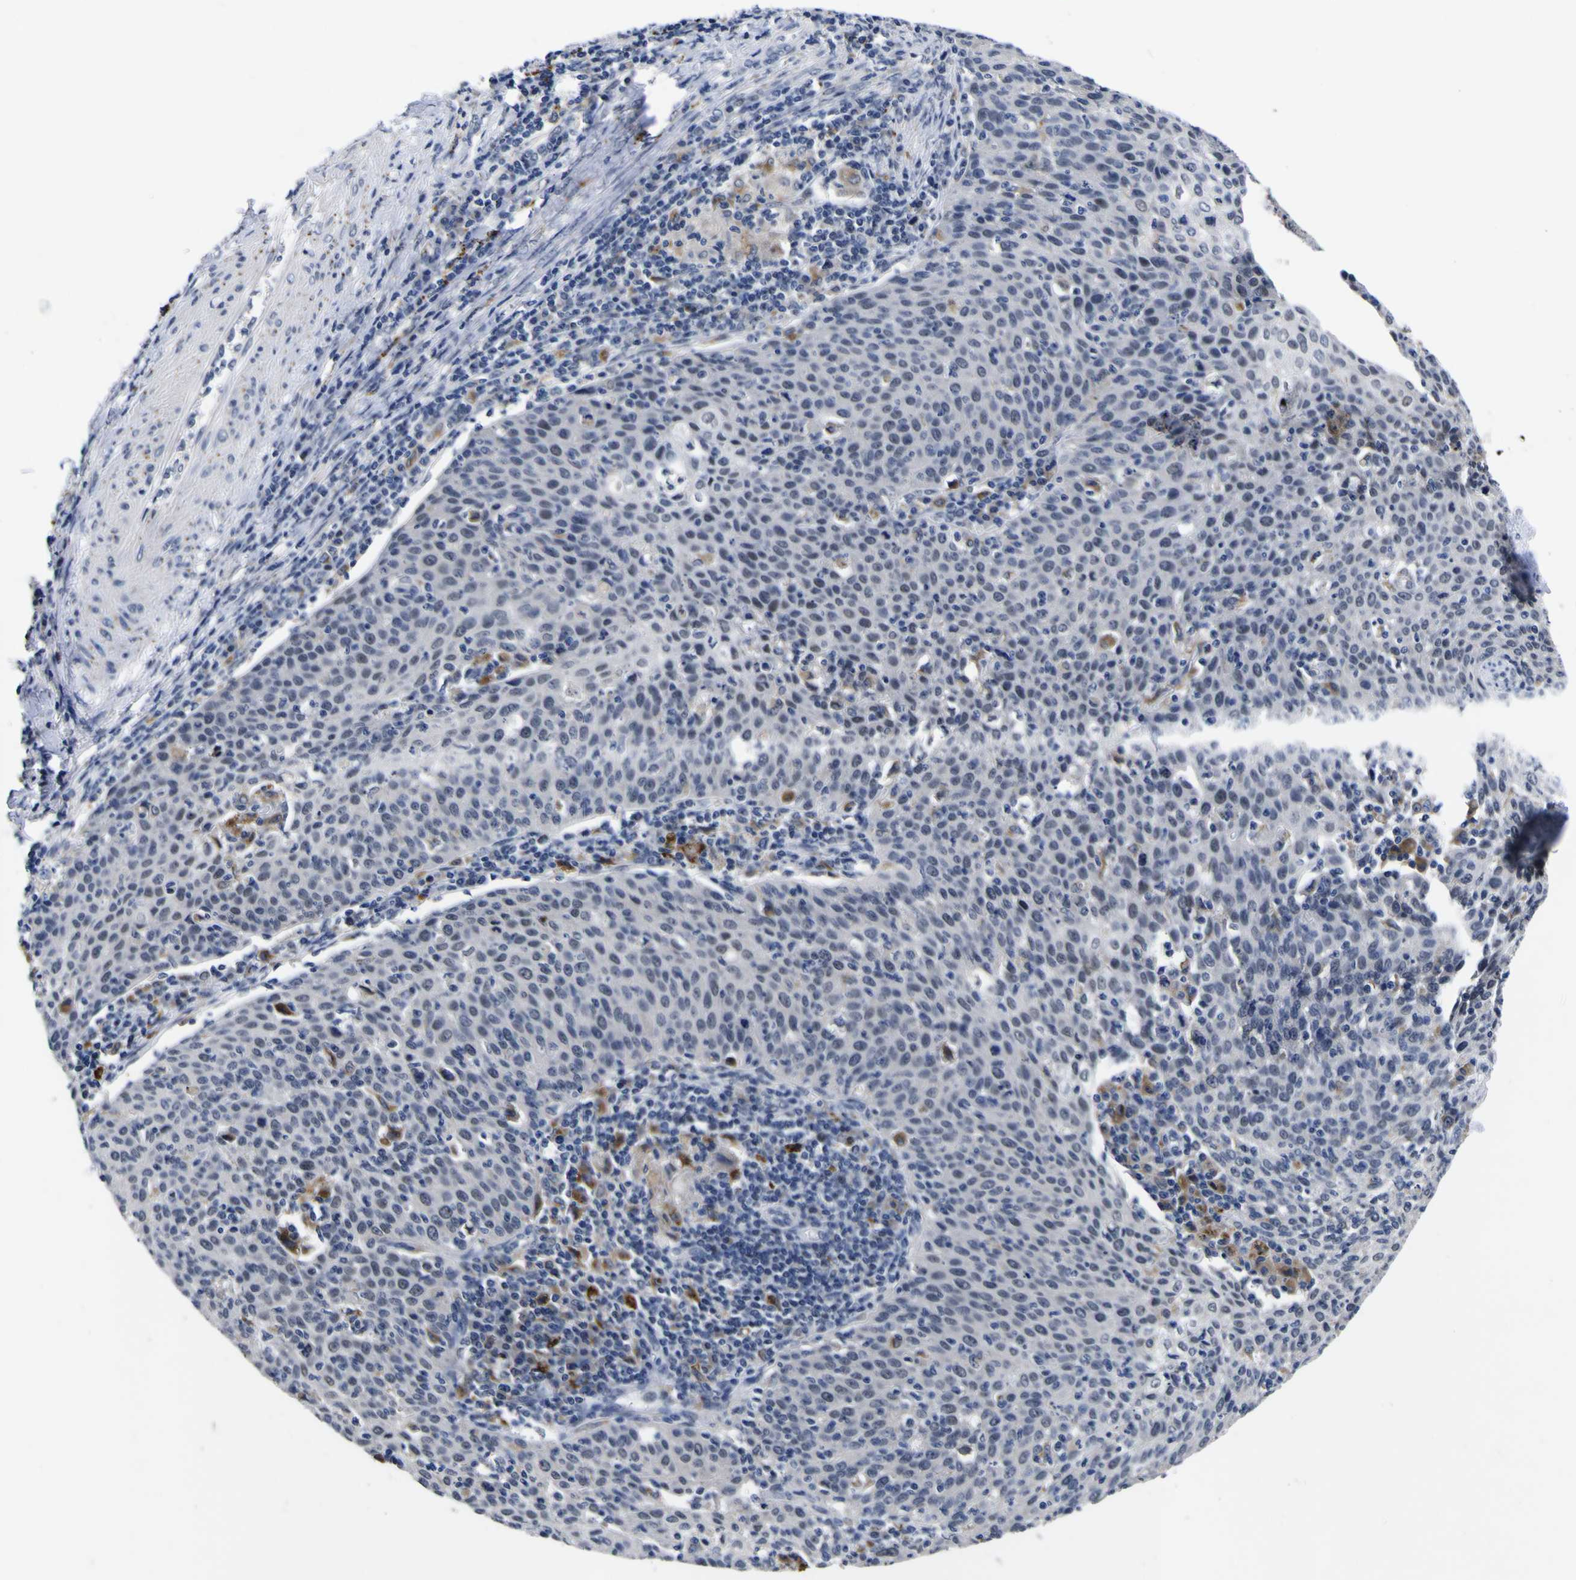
{"staining": {"intensity": "negative", "quantity": "none", "location": "none"}, "tissue": "cervical cancer", "cell_type": "Tumor cells", "image_type": "cancer", "snomed": [{"axis": "morphology", "description": "Squamous cell carcinoma, NOS"}, {"axis": "topography", "description": "Cervix"}], "caption": "DAB immunohistochemical staining of squamous cell carcinoma (cervical) displays no significant expression in tumor cells.", "gene": "IGFLR1", "patient": {"sex": "female", "age": 38}}